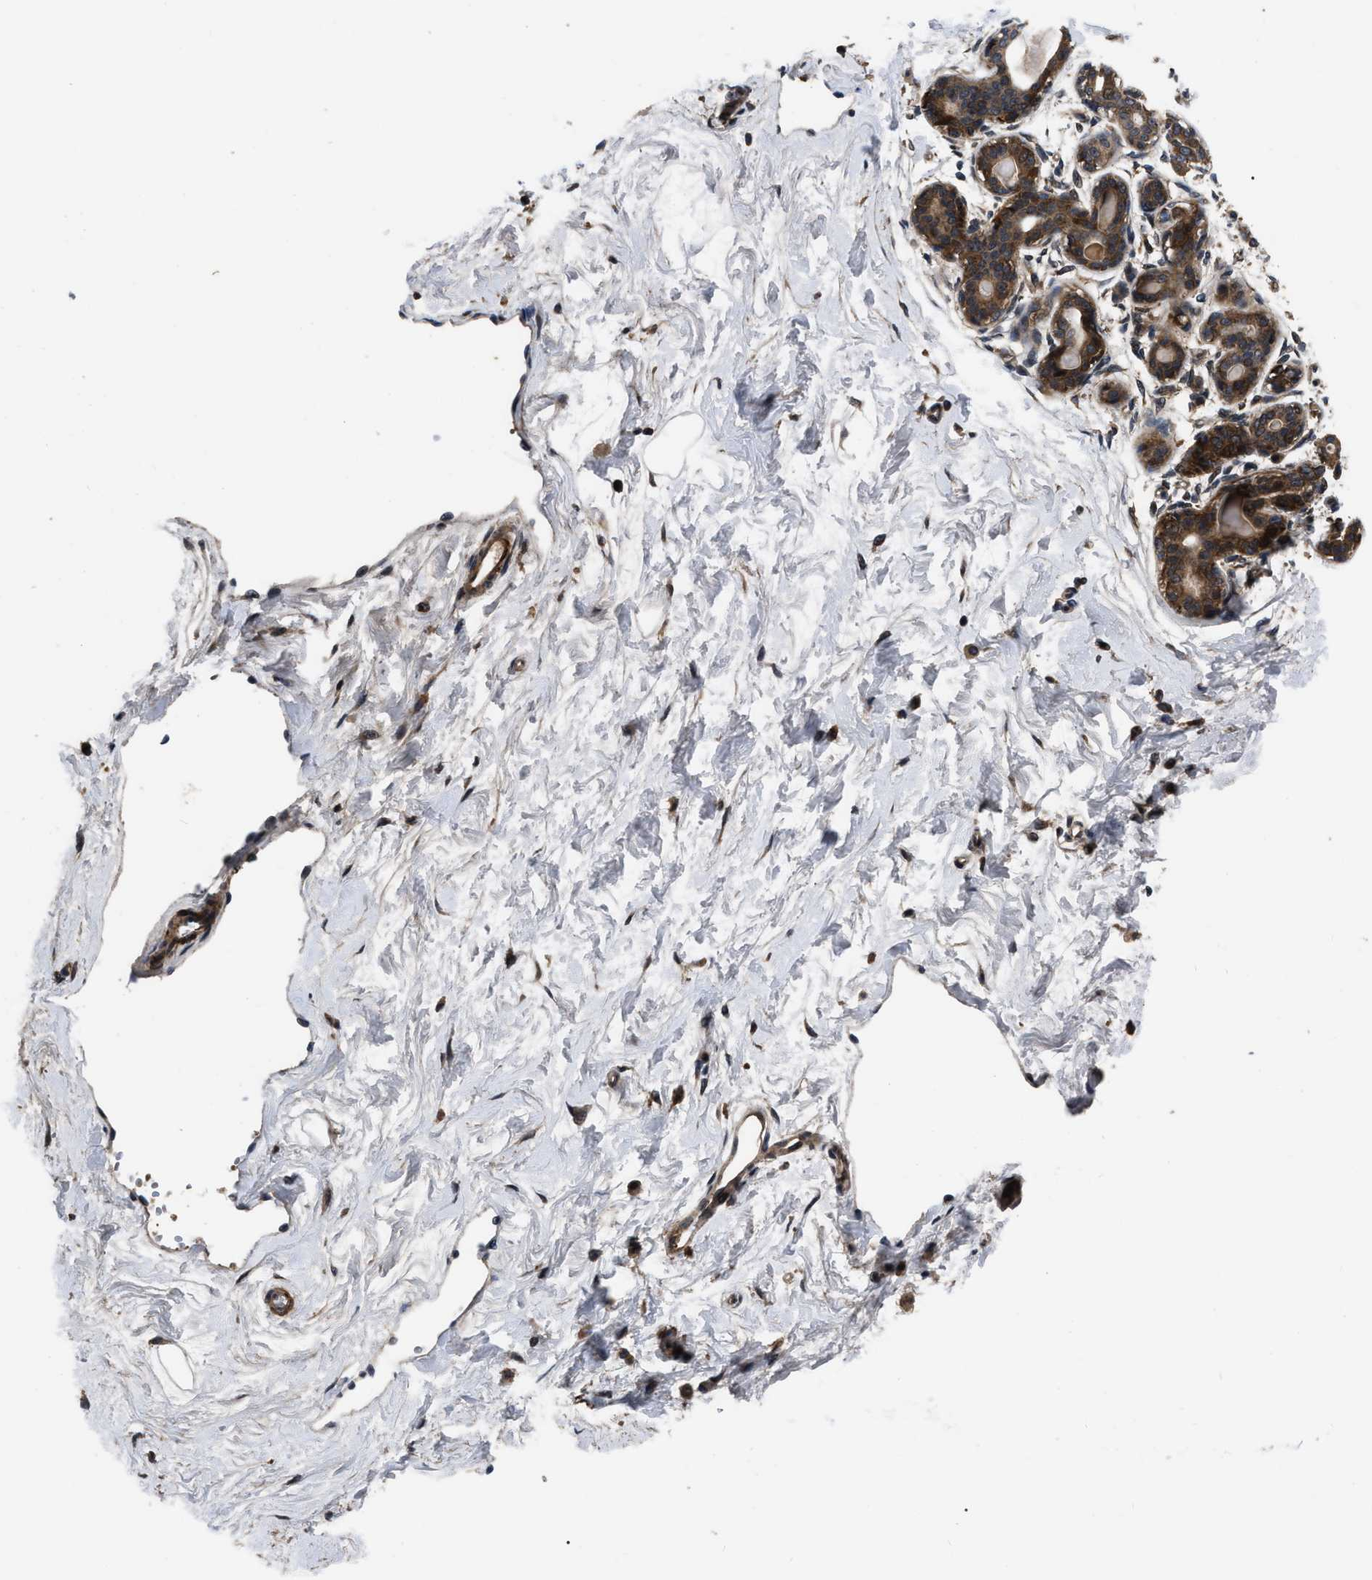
{"staining": {"intensity": "moderate", "quantity": "25%-75%", "location": "nuclear"}, "tissue": "breast", "cell_type": "Adipocytes", "image_type": "normal", "snomed": [{"axis": "morphology", "description": "Normal tissue, NOS"}, {"axis": "topography", "description": "Breast"}], "caption": "IHC photomicrograph of benign human breast stained for a protein (brown), which shows medium levels of moderate nuclear staining in approximately 25%-75% of adipocytes.", "gene": "PPWD1", "patient": {"sex": "female", "age": 45}}